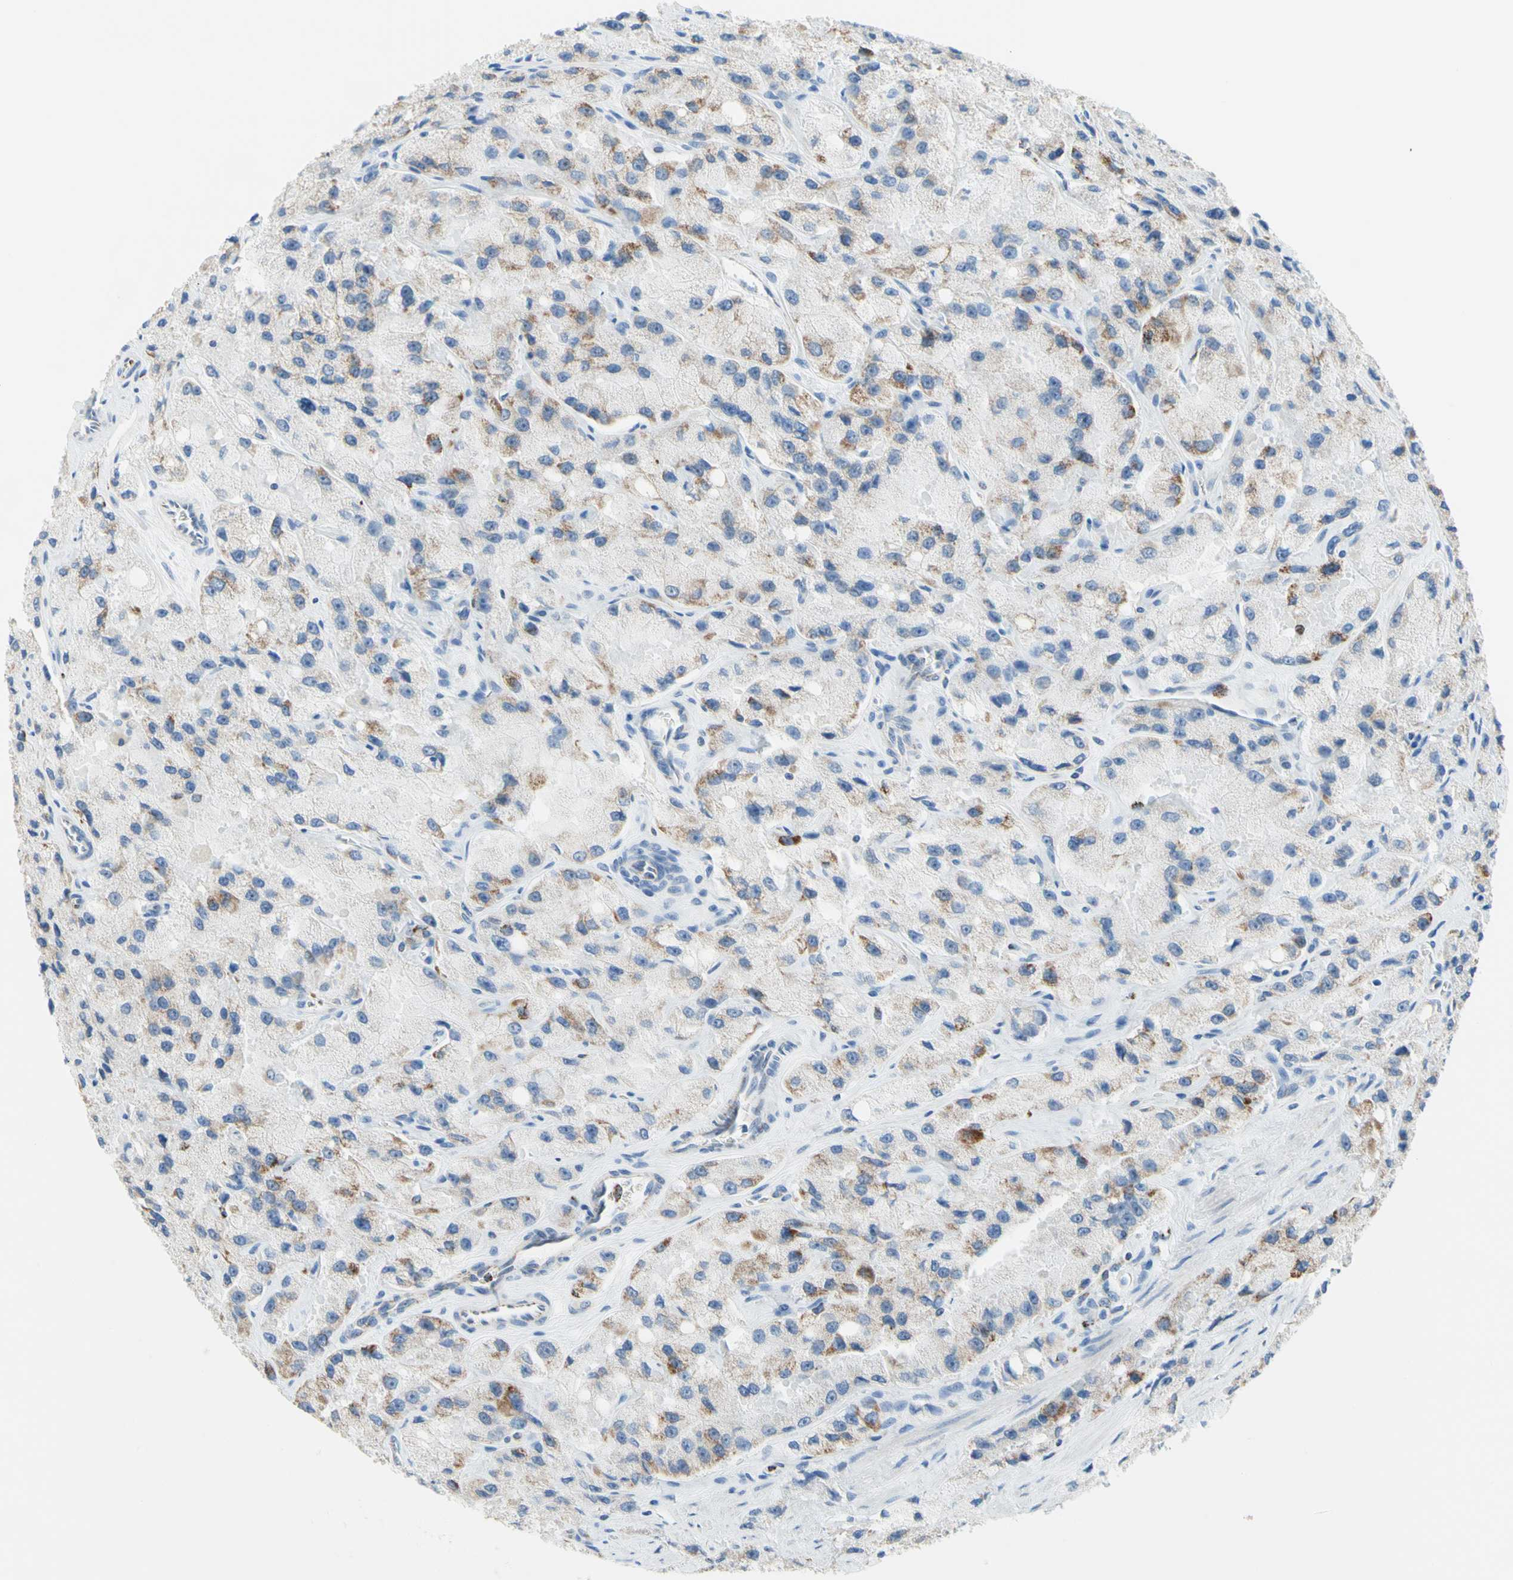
{"staining": {"intensity": "weak", "quantity": "<25%", "location": "cytoplasmic/membranous"}, "tissue": "prostate cancer", "cell_type": "Tumor cells", "image_type": "cancer", "snomed": [{"axis": "morphology", "description": "Adenocarcinoma, High grade"}, {"axis": "topography", "description": "Prostate"}], "caption": "An image of human prostate cancer (high-grade adenocarcinoma) is negative for staining in tumor cells. (Stains: DAB IHC with hematoxylin counter stain, Microscopy: brightfield microscopy at high magnification).", "gene": "CYSLTR1", "patient": {"sex": "male", "age": 58}}